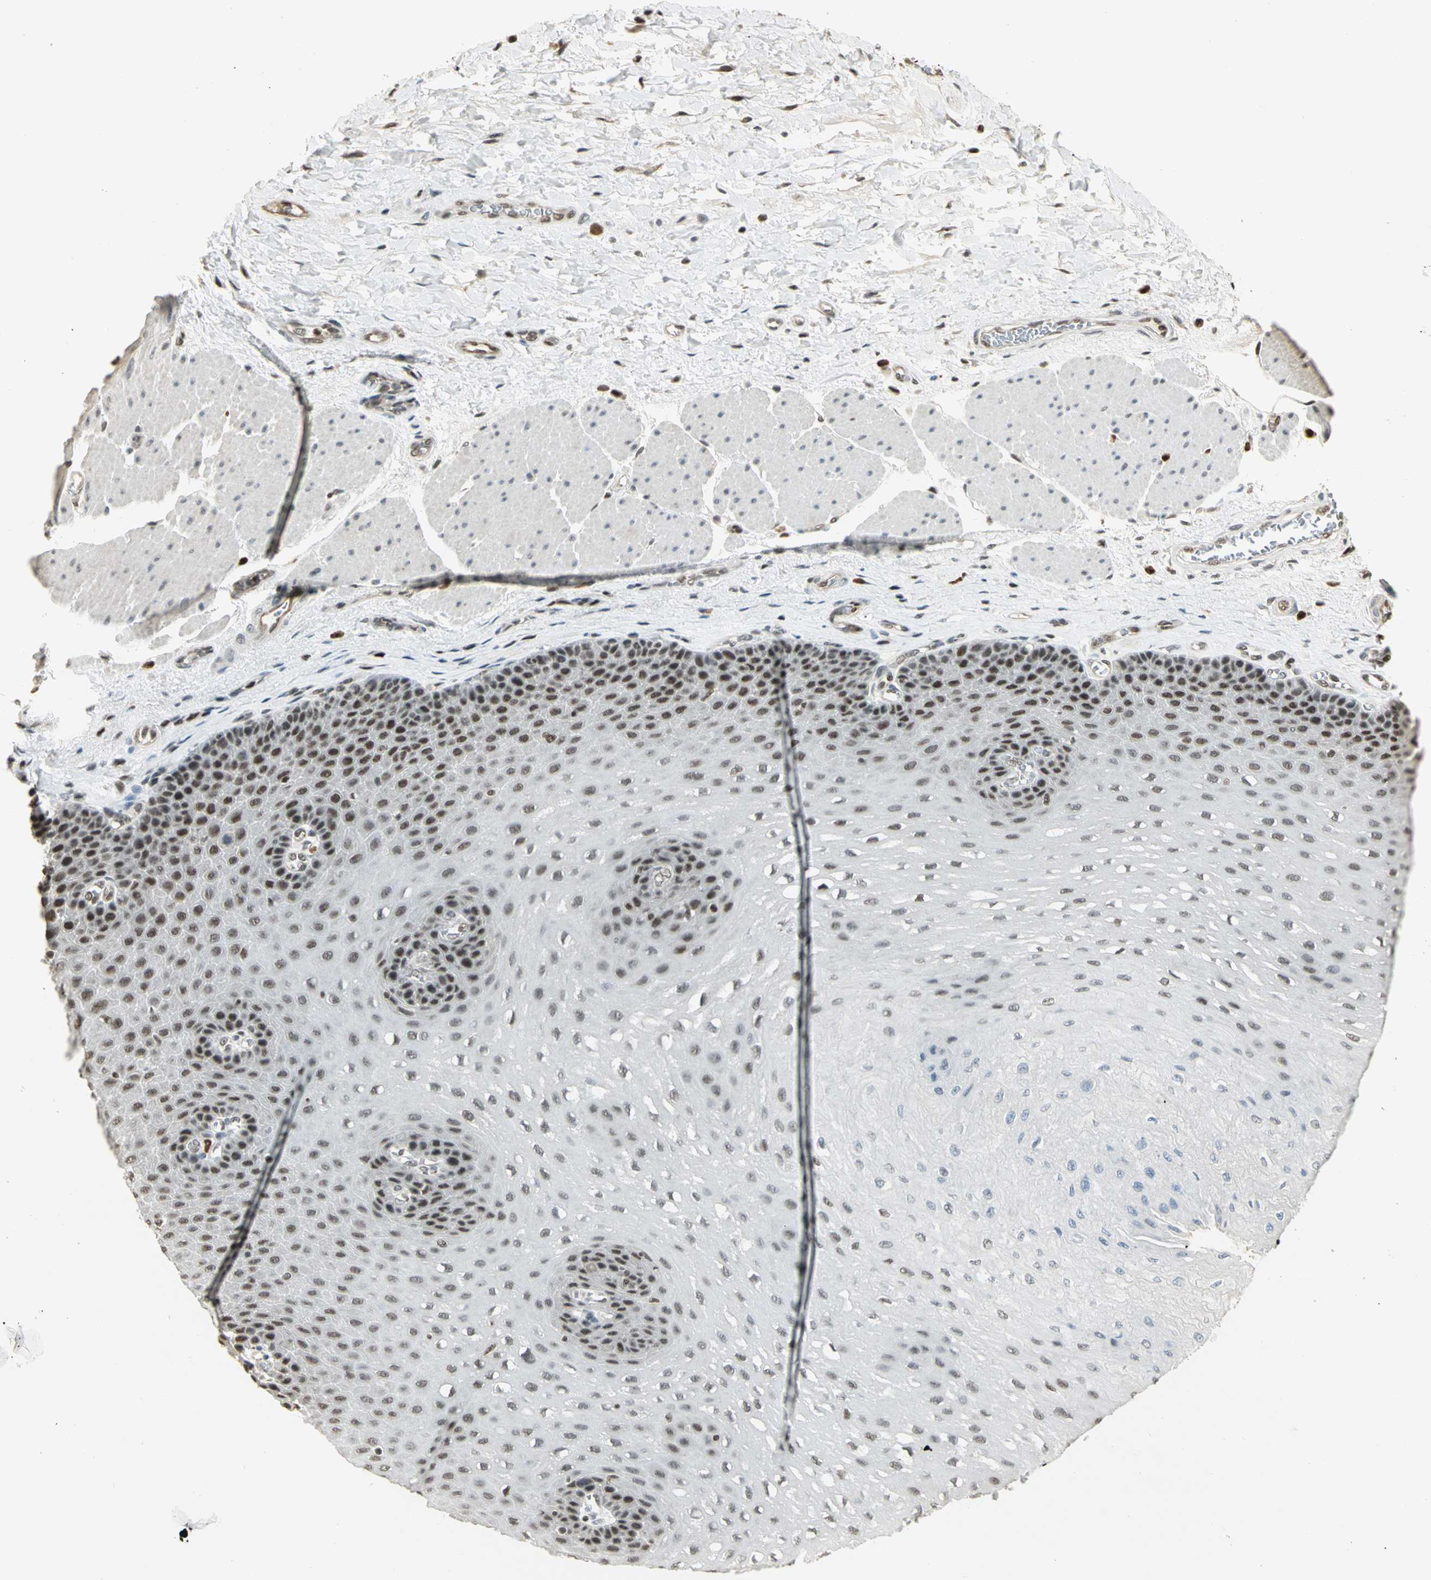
{"staining": {"intensity": "moderate", "quantity": ">75%", "location": "nuclear"}, "tissue": "esophagus", "cell_type": "Squamous epithelial cells", "image_type": "normal", "snomed": [{"axis": "morphology", "description": "Normal tissue, NOS"}, {"axis": "topography", "description": "Esophagus"}], "caption": "This is a micrograph of immunohistochemistry (IHC) staining of normal esophagus, which shows moderate expression in the nuclear of squamous epithelial cells.", "gene": "ELF1", "patient": {"sex": "female", "age": 72}}